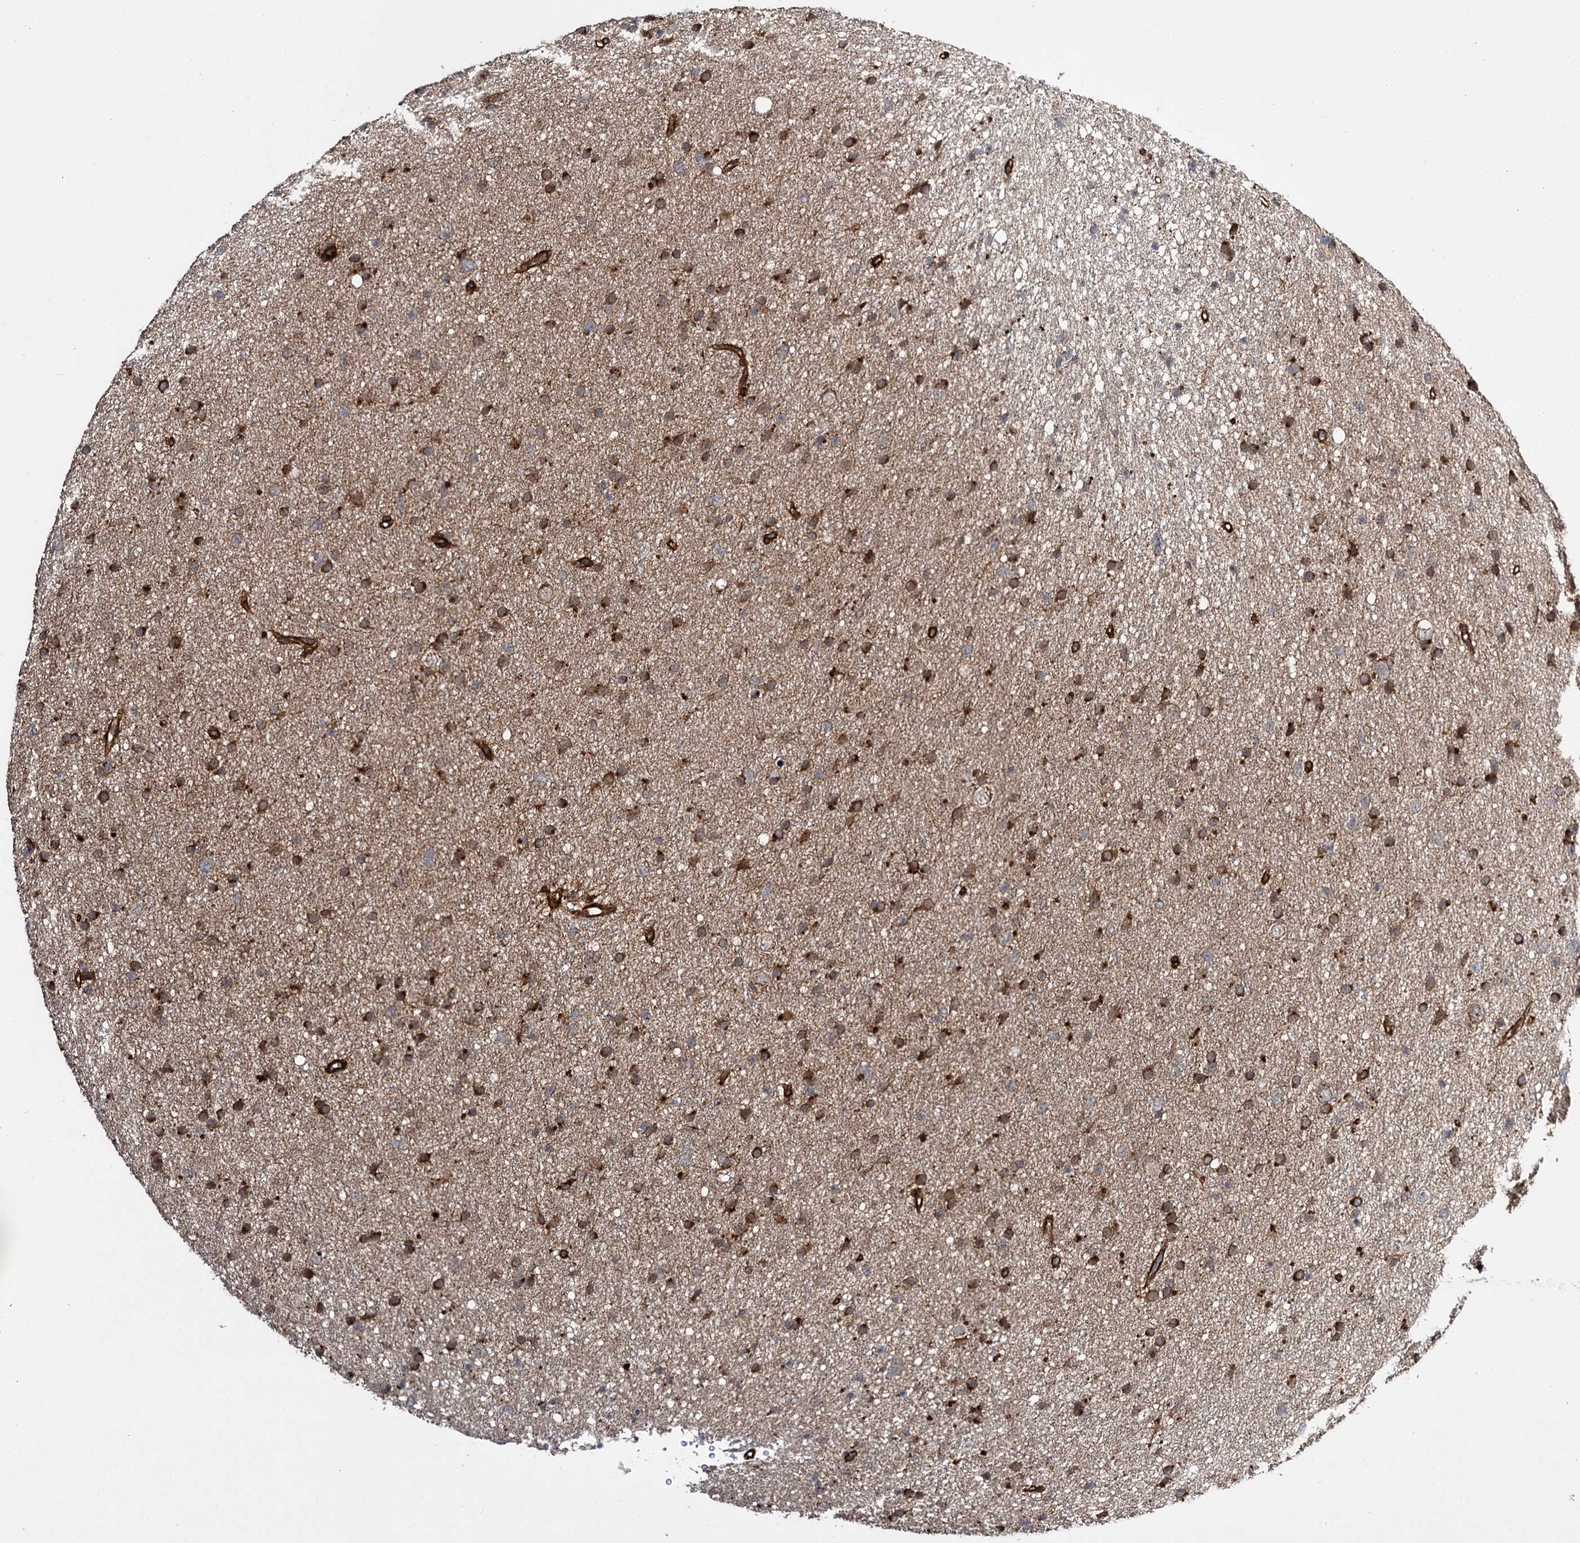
{"staining": {"intensity": "strong", "quantity": ">75%", "location": "cytoplasmic/membranous"}, "tissue": "glioma", "cell_type": "Tumor cells", "image_type": "cancer", "snomed": [{"axis": "morphology", "description": "Glioma, malignant, Low grade"}, {"axis": "topography", "description": "Cerebral cortex"}], "caption": "A high amount of strong cytoplasmic/membranous positivity is appreciated in approximately >75% of tumor cells in malignant glioma (low-grade) tissue. Nuclei are stained in blue.", "gene": "MYO1C", "patient": {"sex": "female", "age": 39}}